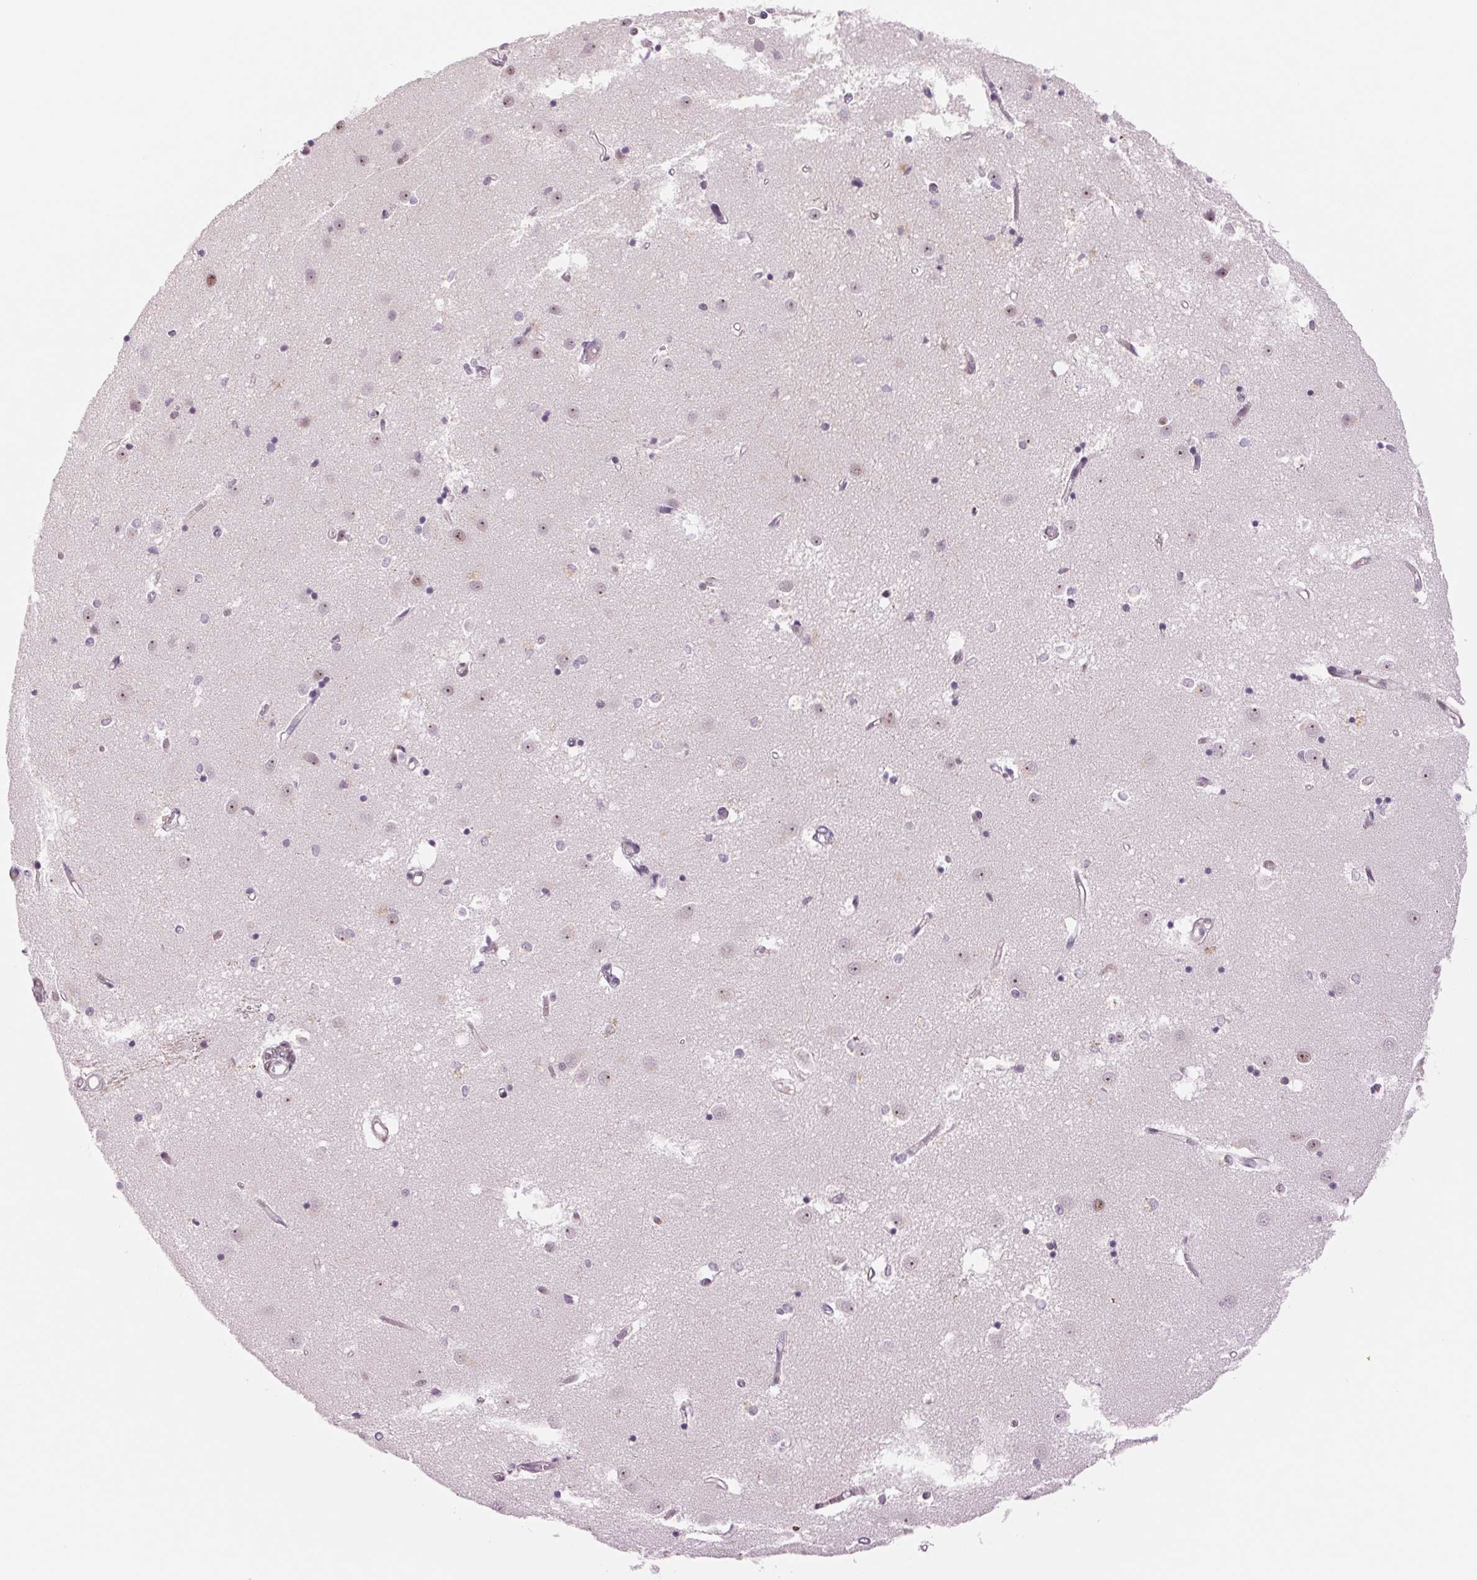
{"staining": {"intensity": "negative", "quantity": "none", "location": "none"}, "tissue": "caudate", "cell_type": "Glial cells", "image_type": "normal", "snomed": [{"axis": "morphology", "description": "Normal tissue, NOS"}, {"axis": "topography", "description": "Lateral ventricle wall"}], "caption": "This histopathology image is of normal caudate stained with IHC to label a protein in brown with the nuclei are counter-stained blue. There is no positivity in glial cells. Brightfield microscopy of immunohistochemistry (IHC) stained with DAB (brown) and hematoxylin (blue), captured at high magnification.", "gene": "ZC3H14", "patient": {"sex": "male", "age": 54}}